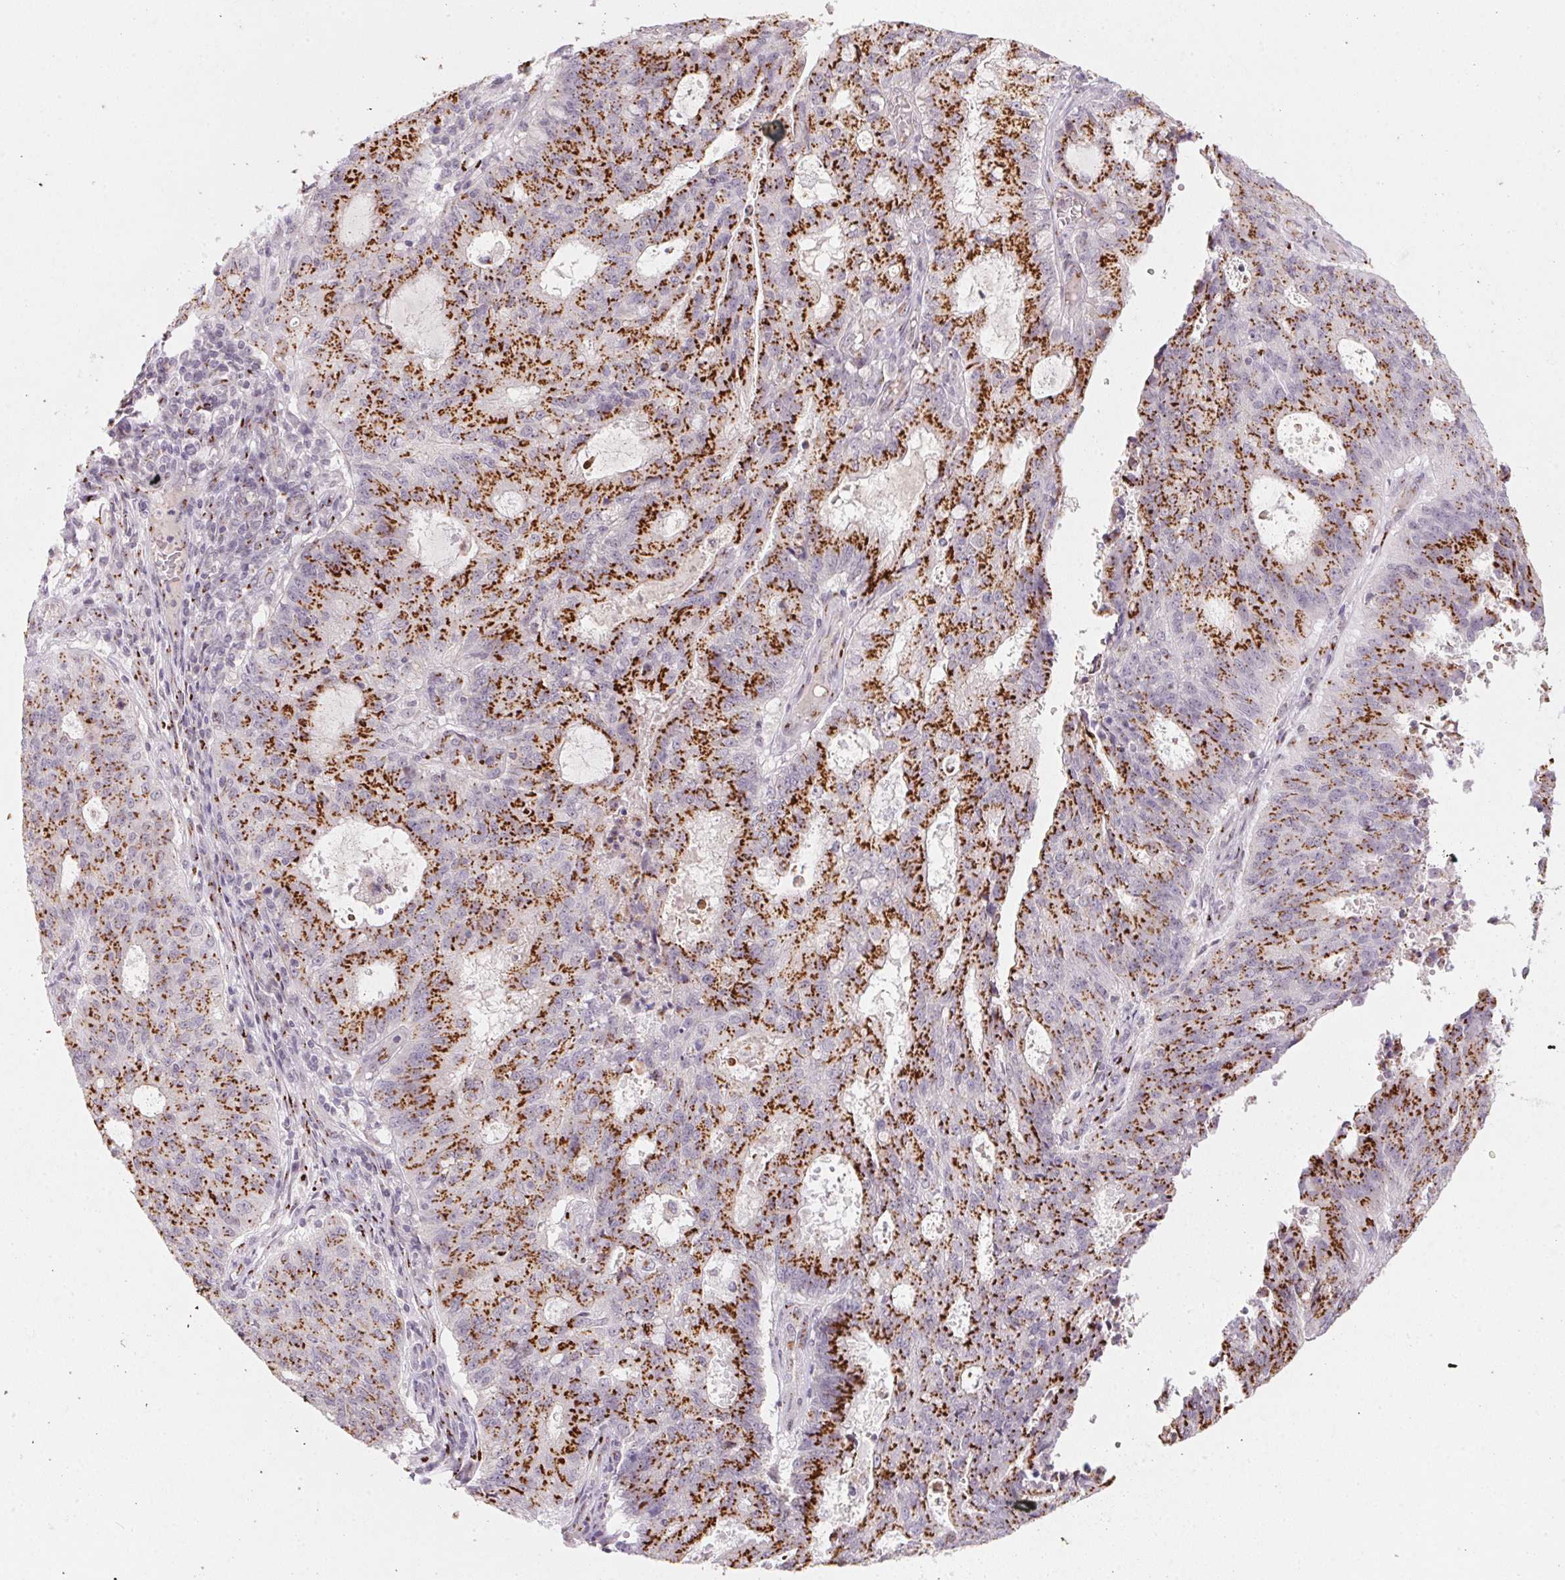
{"staining": {"intensity": "strong", "quantity": "25%-75%", "location": "cytoplasmic/membranous"}, "tissue": "endometrial cancer", "cell_type": "Tumor cells", "image_type": "cancer", "snomed": [{"axis": "morphology", "description": "Adenocarcinoma, NOS"}, {"axis": "topography", "description": "Endometrium"}], "caption": "Strong cytoplasmic/membranous protein expression is present in approximately 25%-75% of tumor cells in adenocarcinoma (endometrial).", "gene": "RAB22A", "patient": {"sex": "female", "age": 82}}